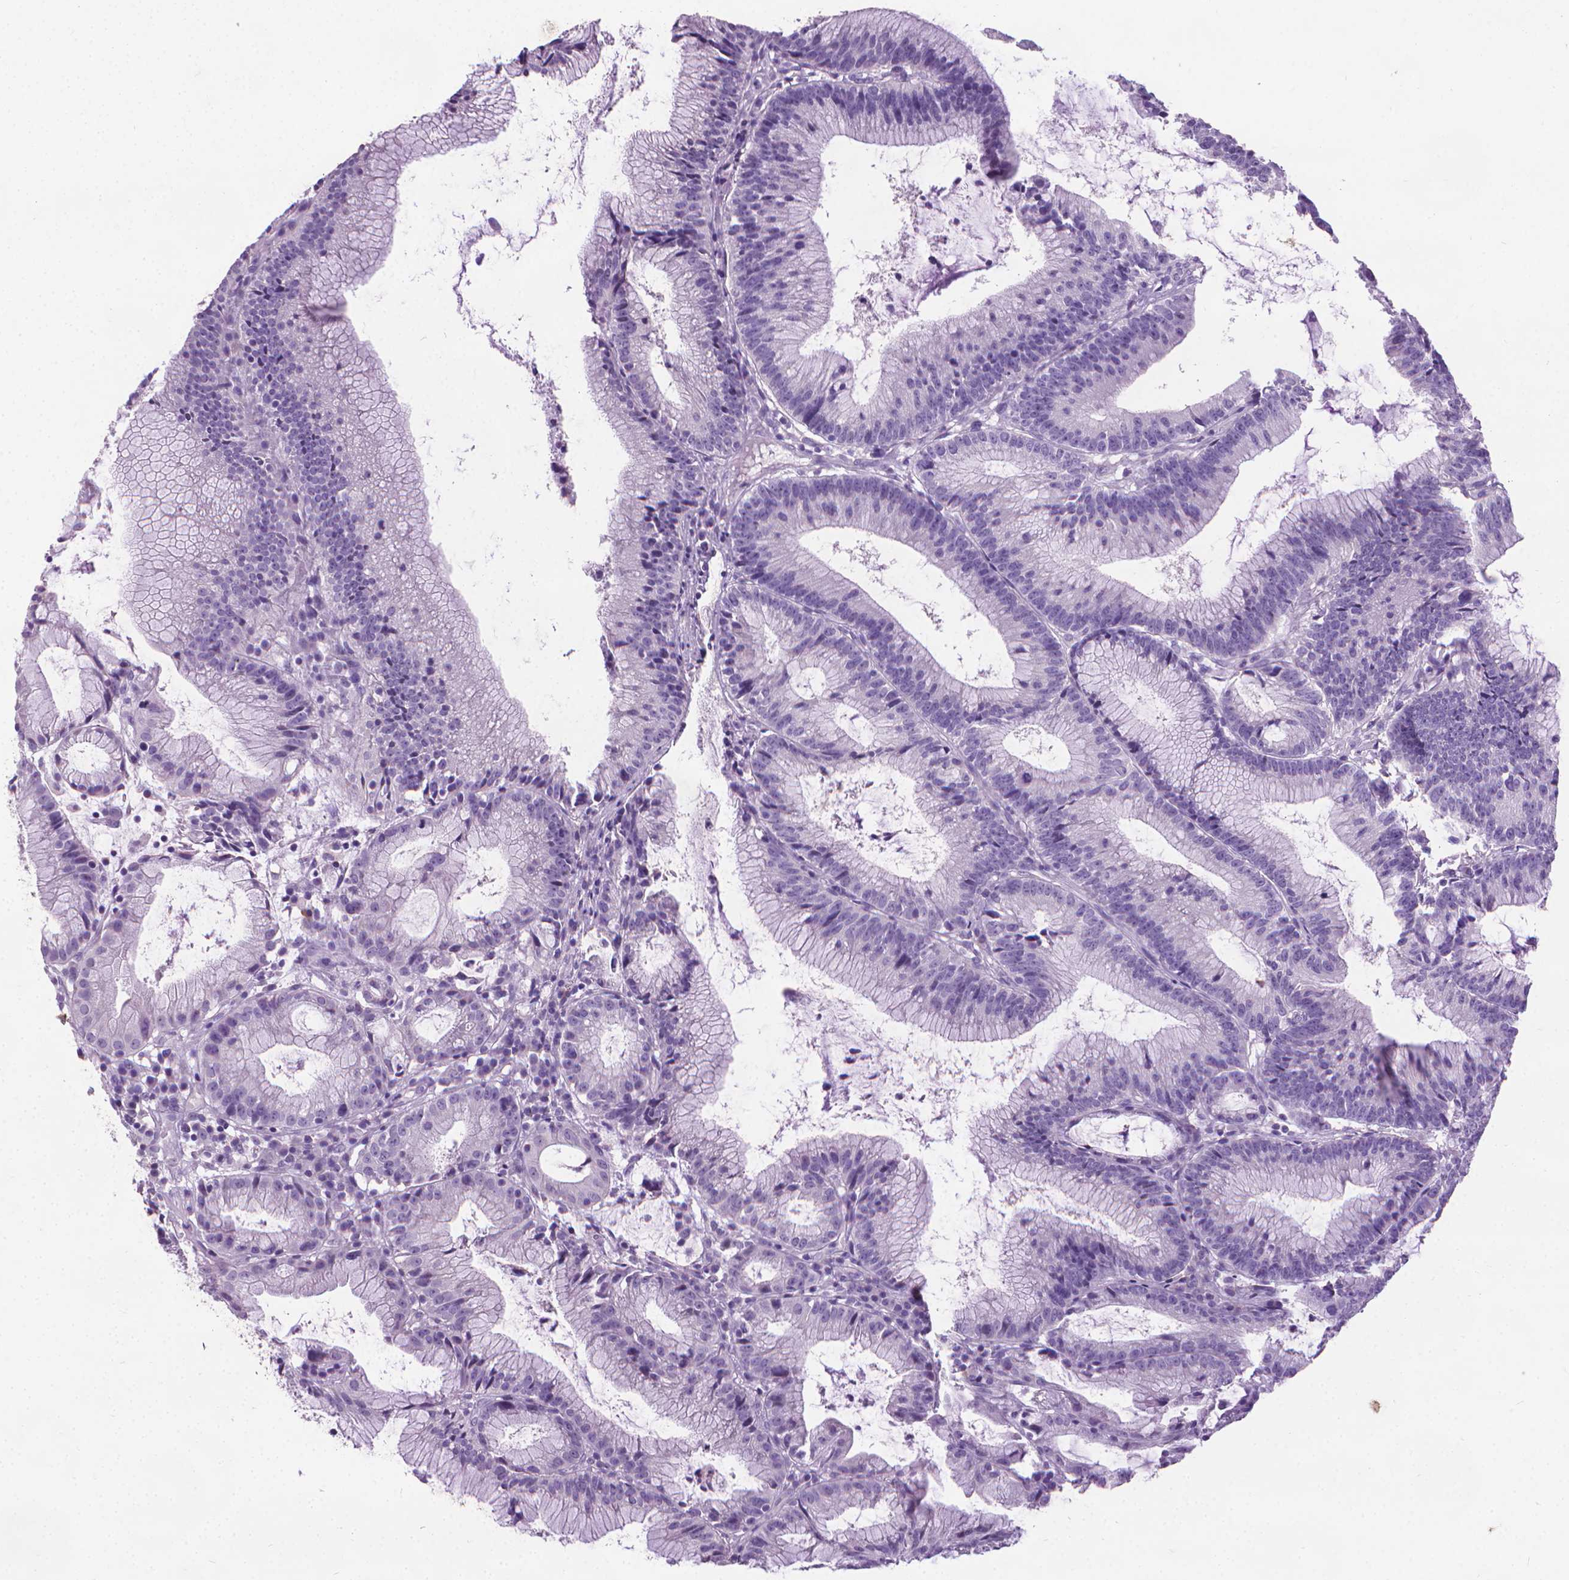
{"staining": {"intensity": "negative", "quantity": "none", "location": "none"}, "tissue": "colorectal cancer", "cell_type": "Tumor cells", "image_type": "cancer", "snomed": [{"axis": "morphology", "description": "Adenocarcinoma, NOS"}, {"axis": "topography", "description": "Colon"}], "caption": "High power microscopy image of an immunohistochemistry micrograph of adenocarcinoma (colorectal), revealing no significant staining in tumor cells.", "gene": "KRT5", "patient": {"sex": "female", "age": 78}}